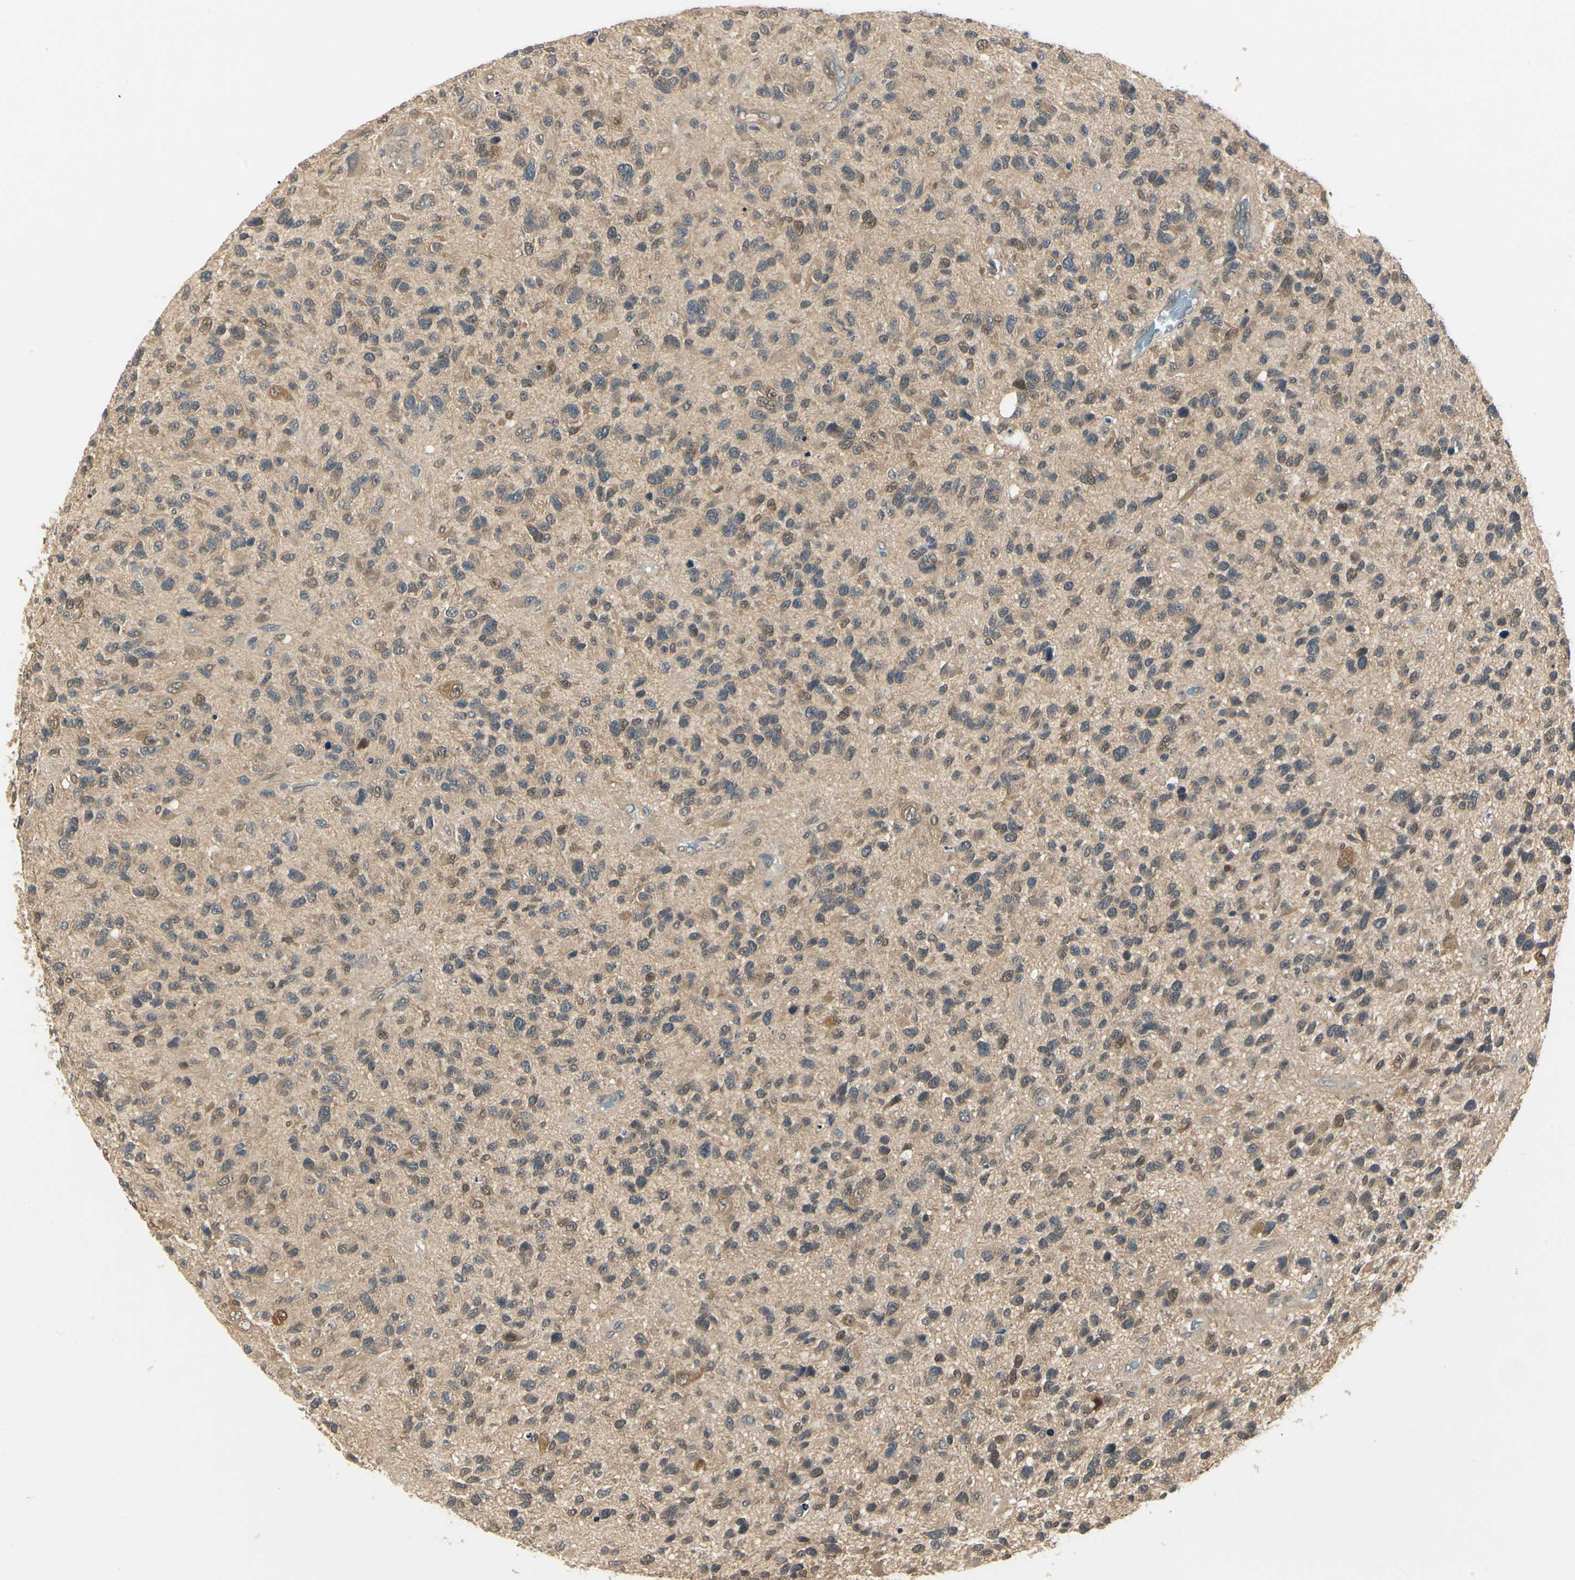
{"staining": {"intensity": "weak", "quantity": "25%-75%", "location": "cytoplasmic/membranous"}, "tissue": "glioma", "cell_type": "Tumor cells", "image_type": "cancer", "snomed": [{"axis": "morphology", "description": "Glioma, malignant, High grade"}, {"axis": "topography", "description": "Brain"}], "caption": "Human malignant high-grade glioma stained with a protein marker reveals weak staining in tumor cells.", "gene": "UBE2Z", "patient": {"sex": "female", "age": 58}}